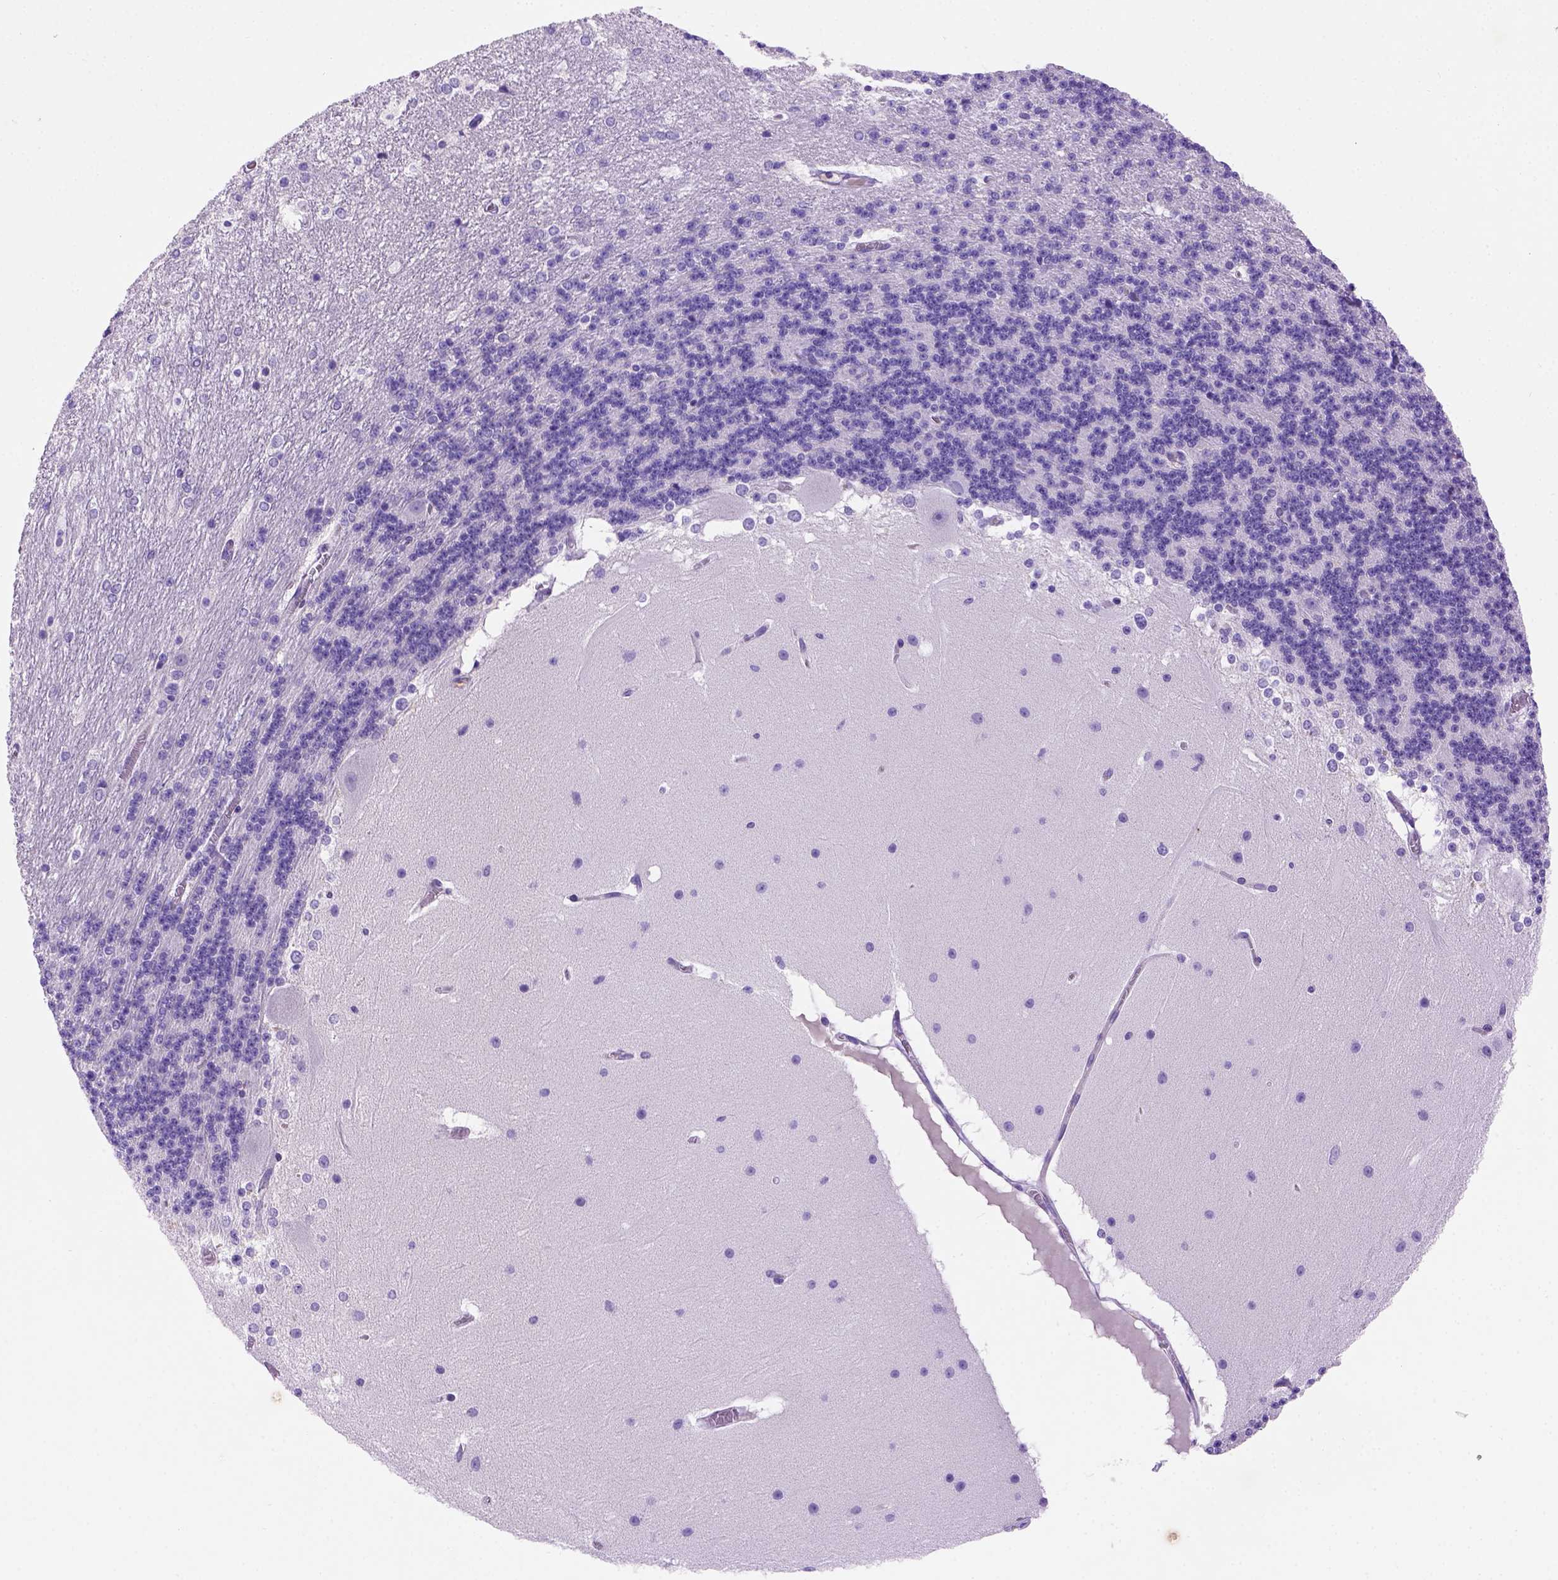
{"staining": {"intensity": "negative", "quantity": "none", "location": "none"}, "tissue": "cerebellum", "cell_type": "Cells in granular layer", "image_type": "normal", "snomed": [{"axis": "morphology", "description": "Normal tissue, NOS"}, {"axis": "topography", "description": "Cerebellum"}], "caption": "Micrograph shows no significant protein staining in cells in granular layer of normal cerebellum. (DAB immunohistochemistry, high magnification).", "gene": "FAM81B", "patient": {"sex": "female", "age": 19}}